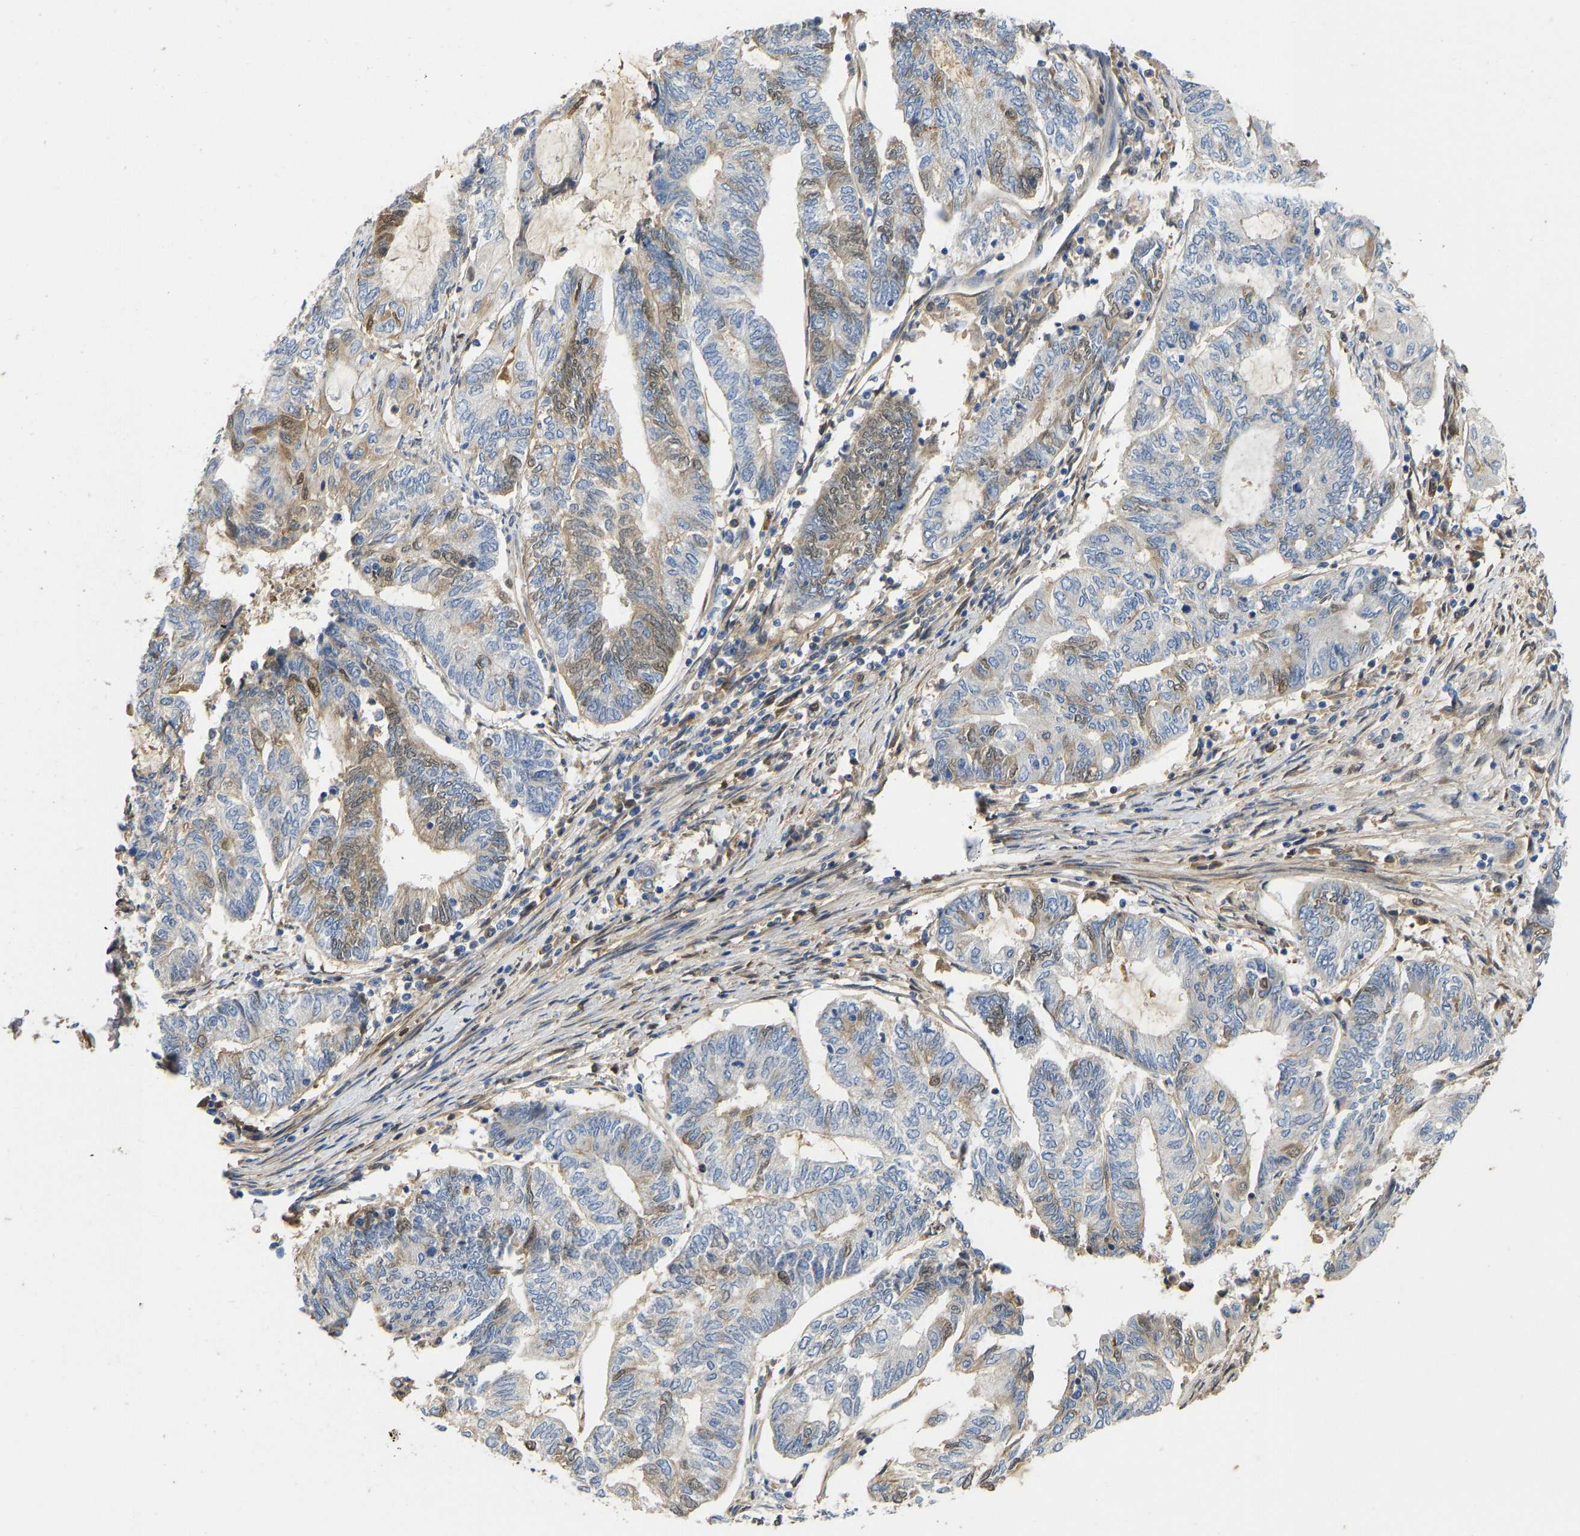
{"staining": {"intensity": "weak", "quantity": "<25%", "location": "cytoplasmic/membranous,nuclear"}, "tissue": "endometrial cancer", "cell_type": "Tumor cells", "image_type": "cancer", "snomed": [{"axis": "morphology", "description": "Adenocarcinoma, NOS"}, {"axis": "topography", "description": "Uterus"}, {"axis": "topography", "description": "Endometrium"}], "caption": "A photomicrograph of human endometrial adenocarcinoma is negative for staining in tumor cells.", "gene": "VCPKMT", "patient": {"sex": "female", "age": 70}}